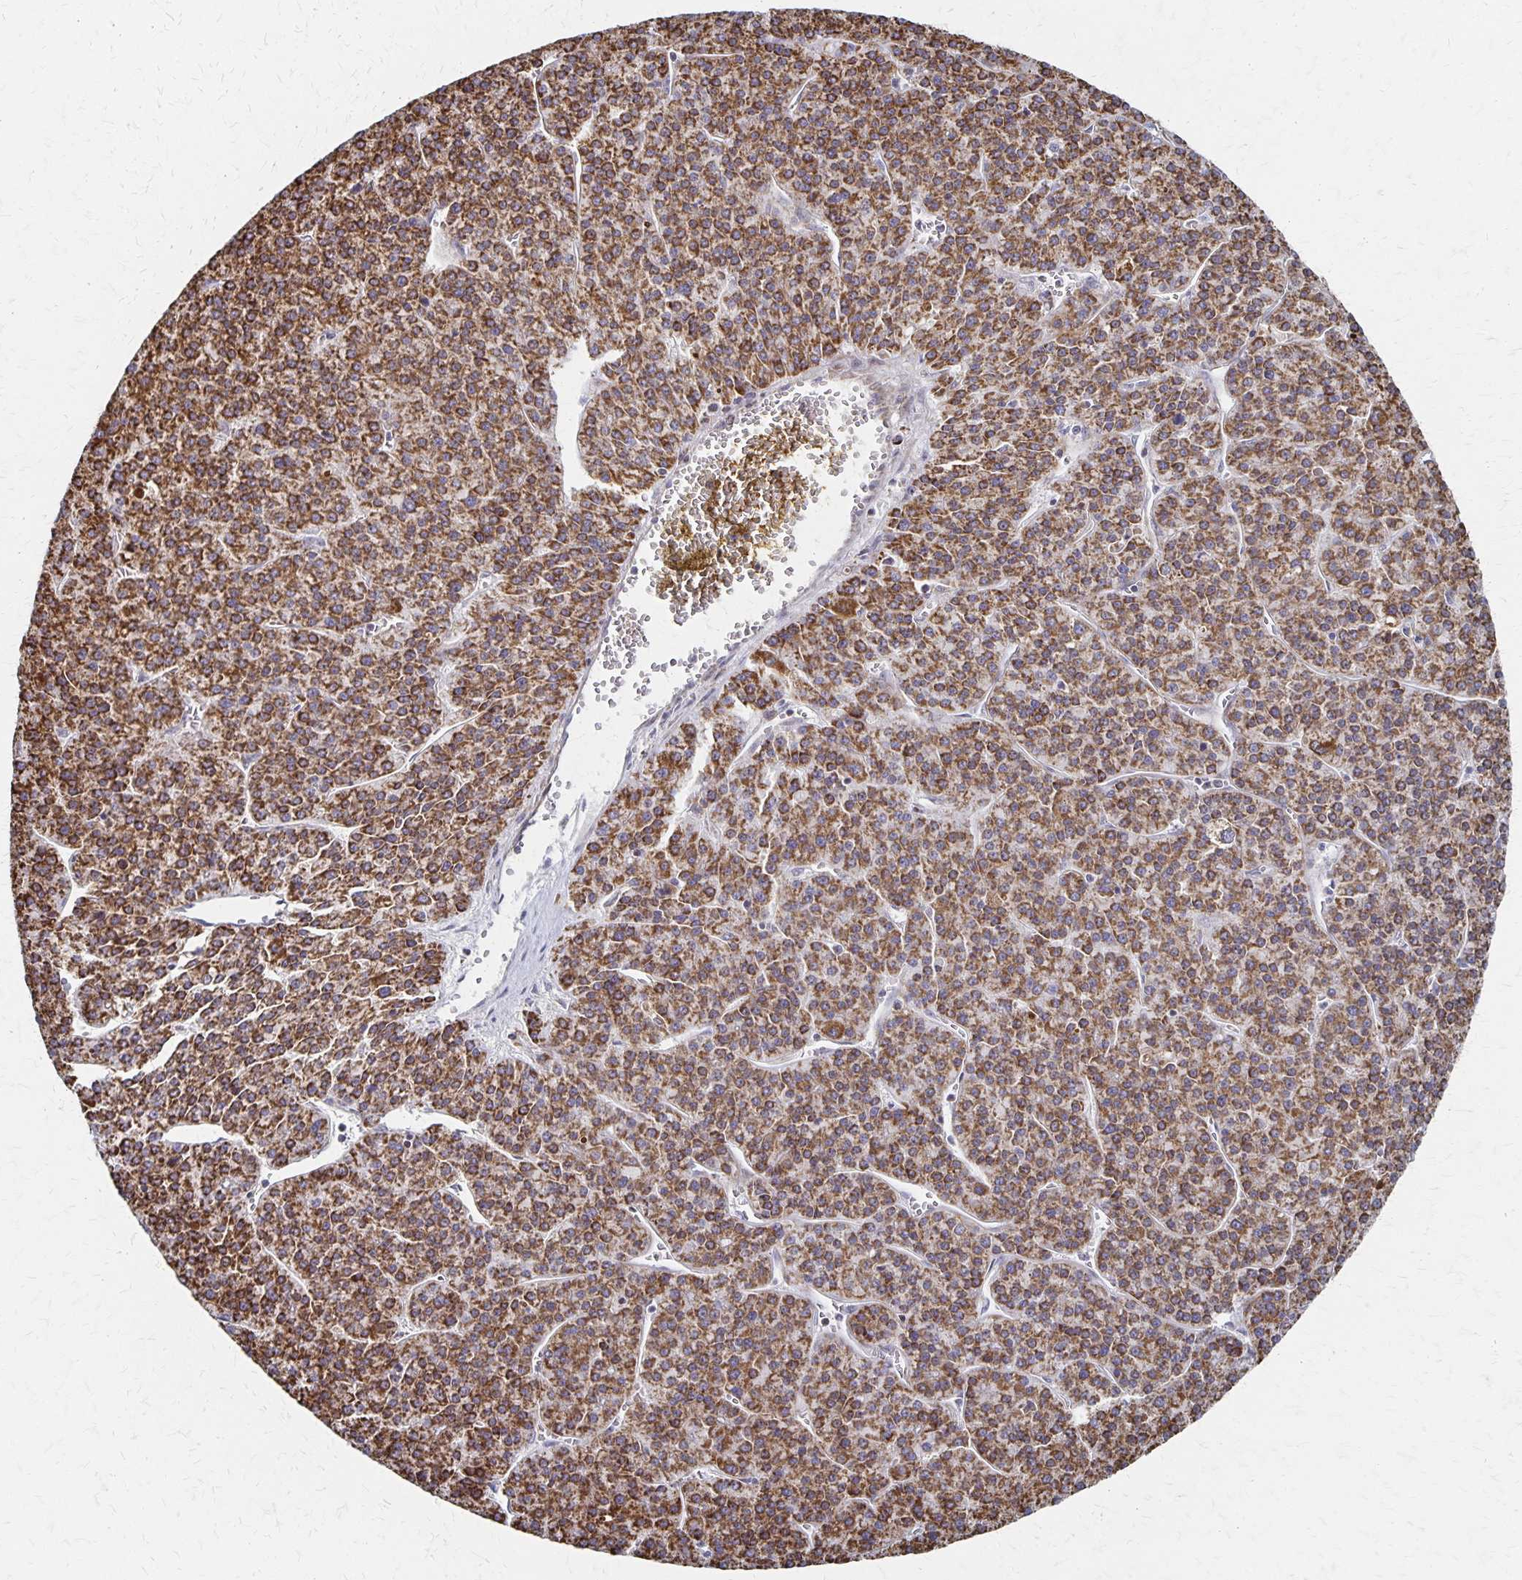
{"staining": {"intensity": "strong", "quantity": ">75%", "location": "cytoplasmic/membranous"}, "tissue": "liver cancer", "cell_type": "Tumor cells", "image_type": "cancer", "snomed": [{"axis": "morphology", "description": "Carcinoma, Hepatocellular, NOS"}, {"axis": "topography", "description": "Liver"}], "caption": "A high-resolution micrograph shows immunohistochemistry staining of liver hepatocellular carcinoma, which exhibits strong cytoplasmic/membranous expression in about >75% of tumor cells. The protein of interest is shown in brown color, while the nuclei are stained blue.", "gene": "DYRK4", "patient": {"sex": "female", "age": 58}}